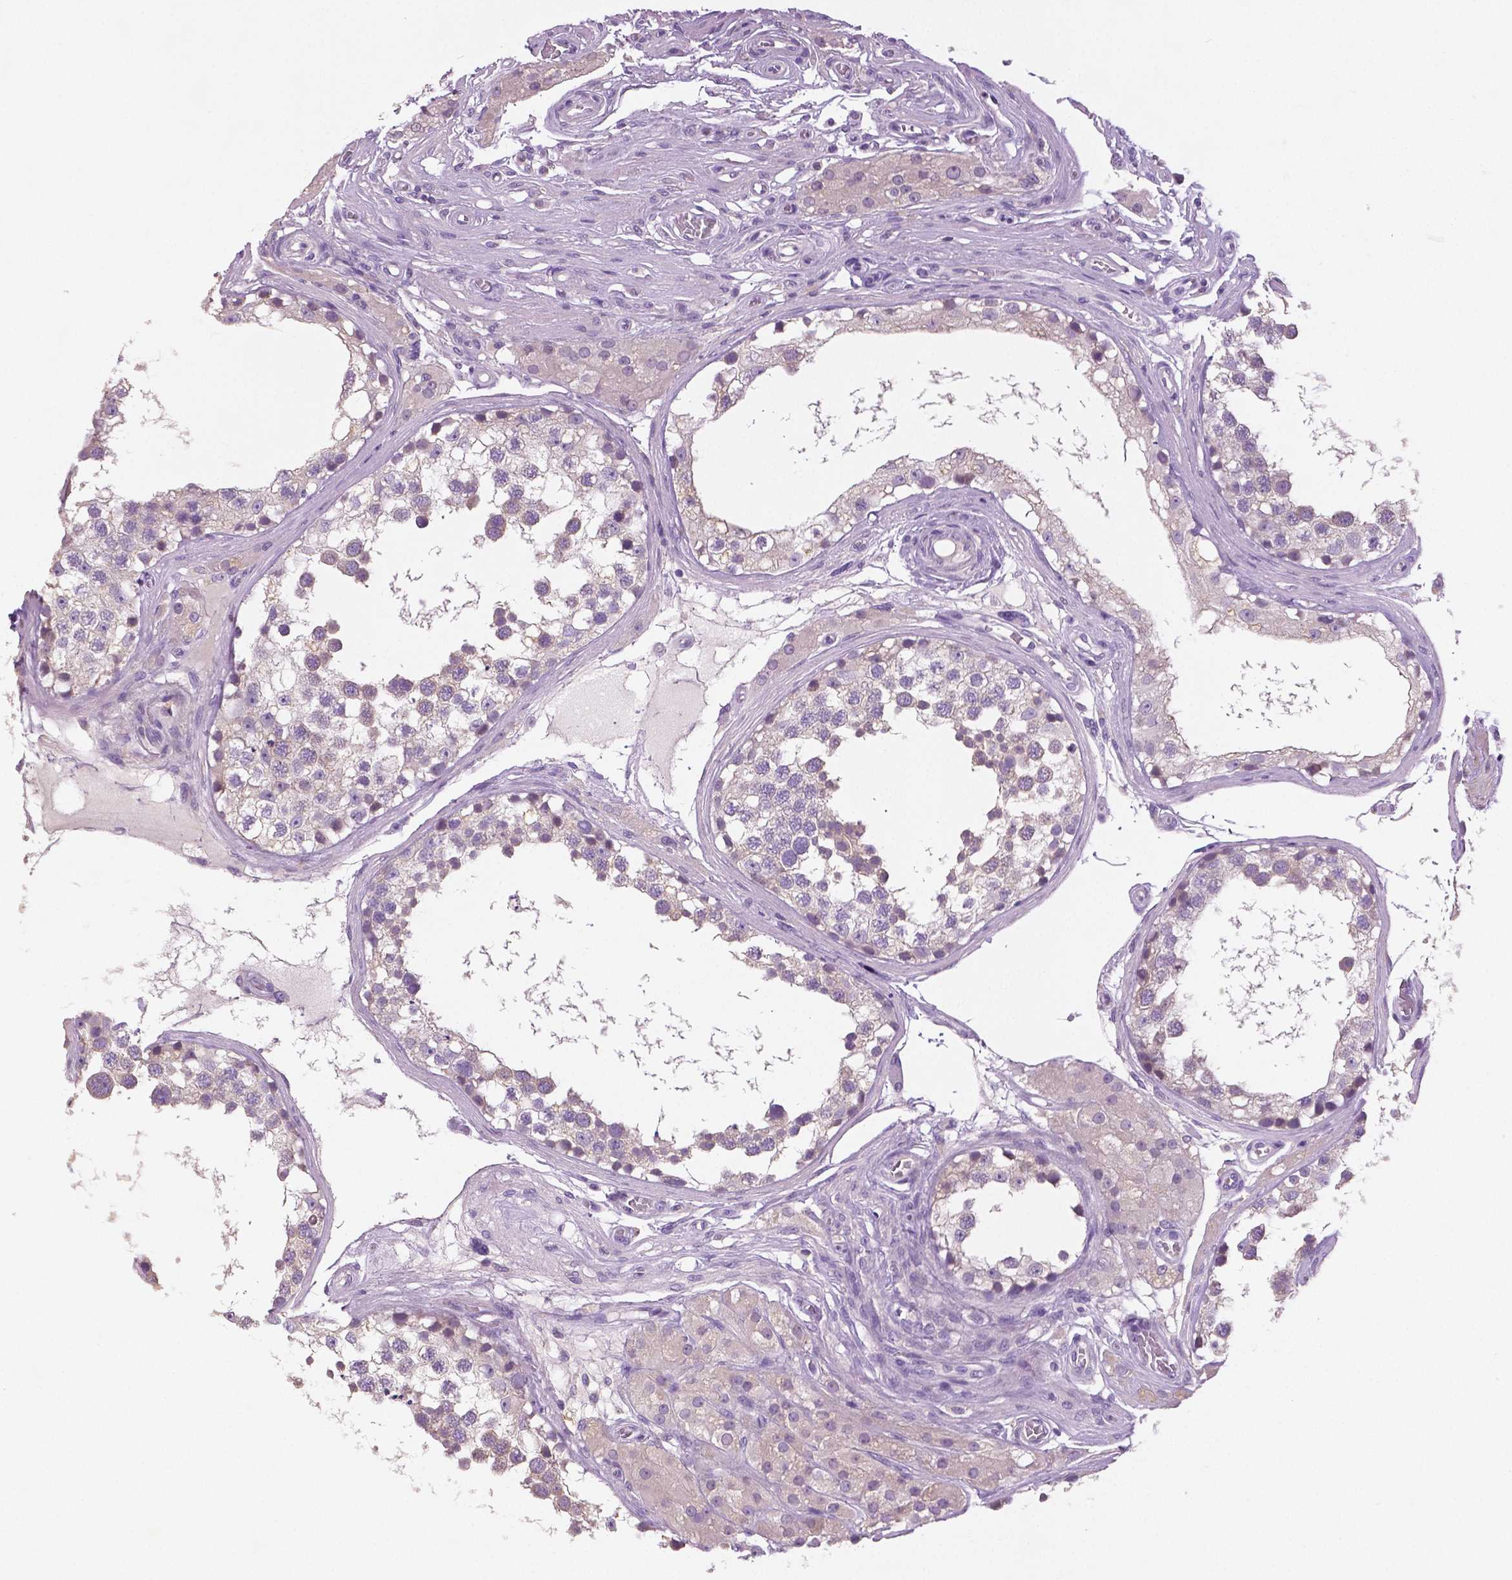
{"staining": {"intensity": "weak", "quantity": "<25%", "location": "cytoplasmic/membranous"}, "tissue": "testis", "cell_type": "Cells in seminiferous ducts", "image_type": "normal", "snomed": [{"axis": "morphology", "description": "Normal tissue, NOS"}, {"axis": "morphology", "description": "Seminoma, NOS"}, {"axis": "topography", "description": "Testis"}], "caption": "DAB immunohistochemical staining of benign testis shows no significant expression in cells in seminiferous ducts.", "gene": "DNAH12", "patient": {"sex": "male", "age": 65}}